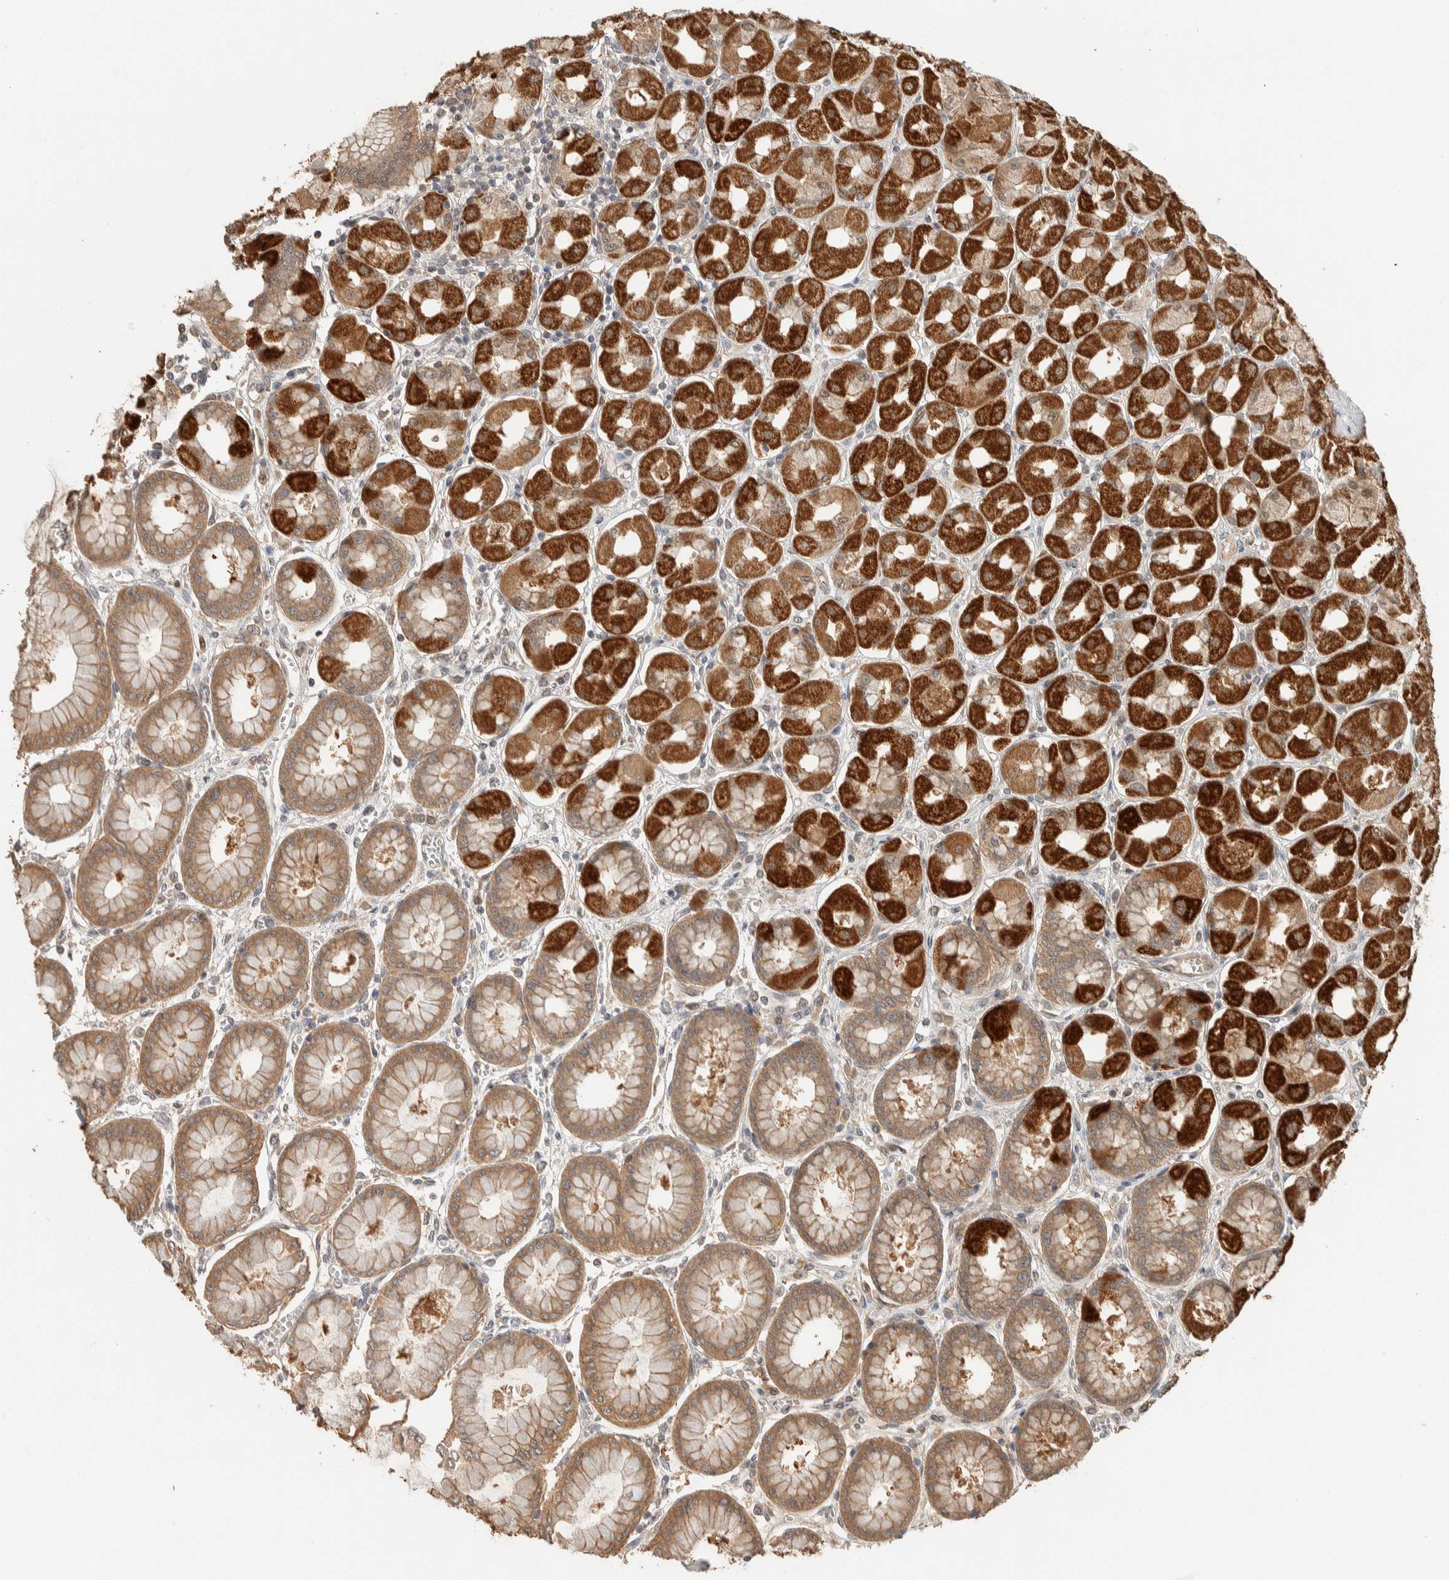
{"staining": {"intensity": "strong", "quantity": ">75%", "location": "cytoplasmic/membranous"}, "tissue": "stomach", "cell_type": "Glandular cells", "image_type": "normal", "snomed": [{"axis": "morphology", "description": "Normal tissue, NOS"}, {"axis": "topography", "description": "Stomach, upper"}], "caption": "An image showing strong cytoplasmic/membranous expression in approximately >75% of glandular cells in benign stomach, as visualized by brown immunohistochemical staining.", "gene": "ZNF567", "patient": {"sex": "female", "age": 56}}